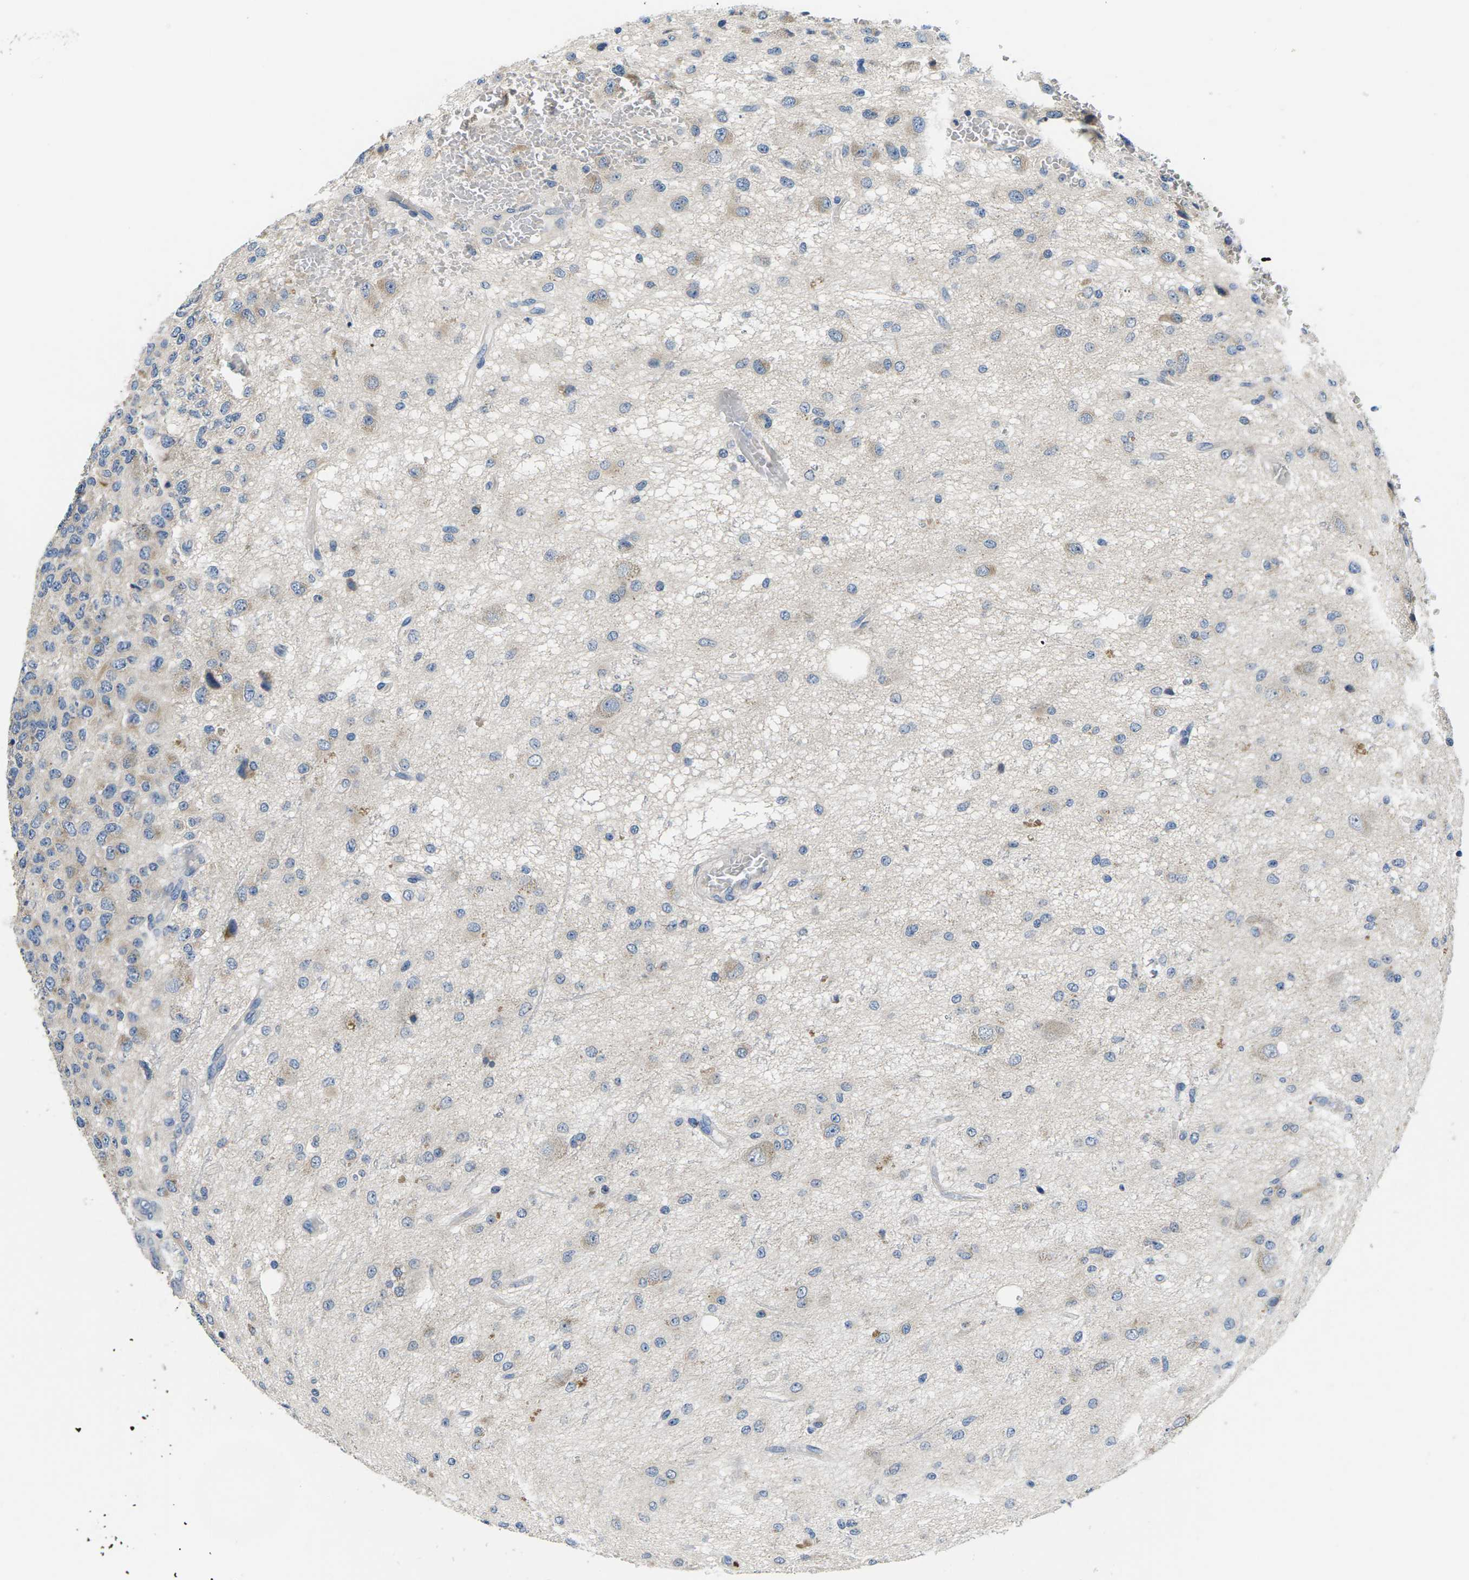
{"staining": {"intensity": "weak", "quantity": "<25%", "location": "cytoplasmic/membranous"}, "tissue": "glioma", "cell_type": "Tumor cells", "image_type": "cancer", "snomed": [{"axis": "morphology", "description": "Glioma, malignant, High grade"}, {"axis": "topography", "description": "pancreas cauda"}], "caption": "Tumor cells show no significant positivity in glioma. (Stains: DAB (3,3'-diaminobenzidine) IHC with hematoxylin counter stain, Microscopy: brightfield microscopy at high magnification).", "gene": "ERGIC3", "patient": {"sex": "male", "age": 60}}